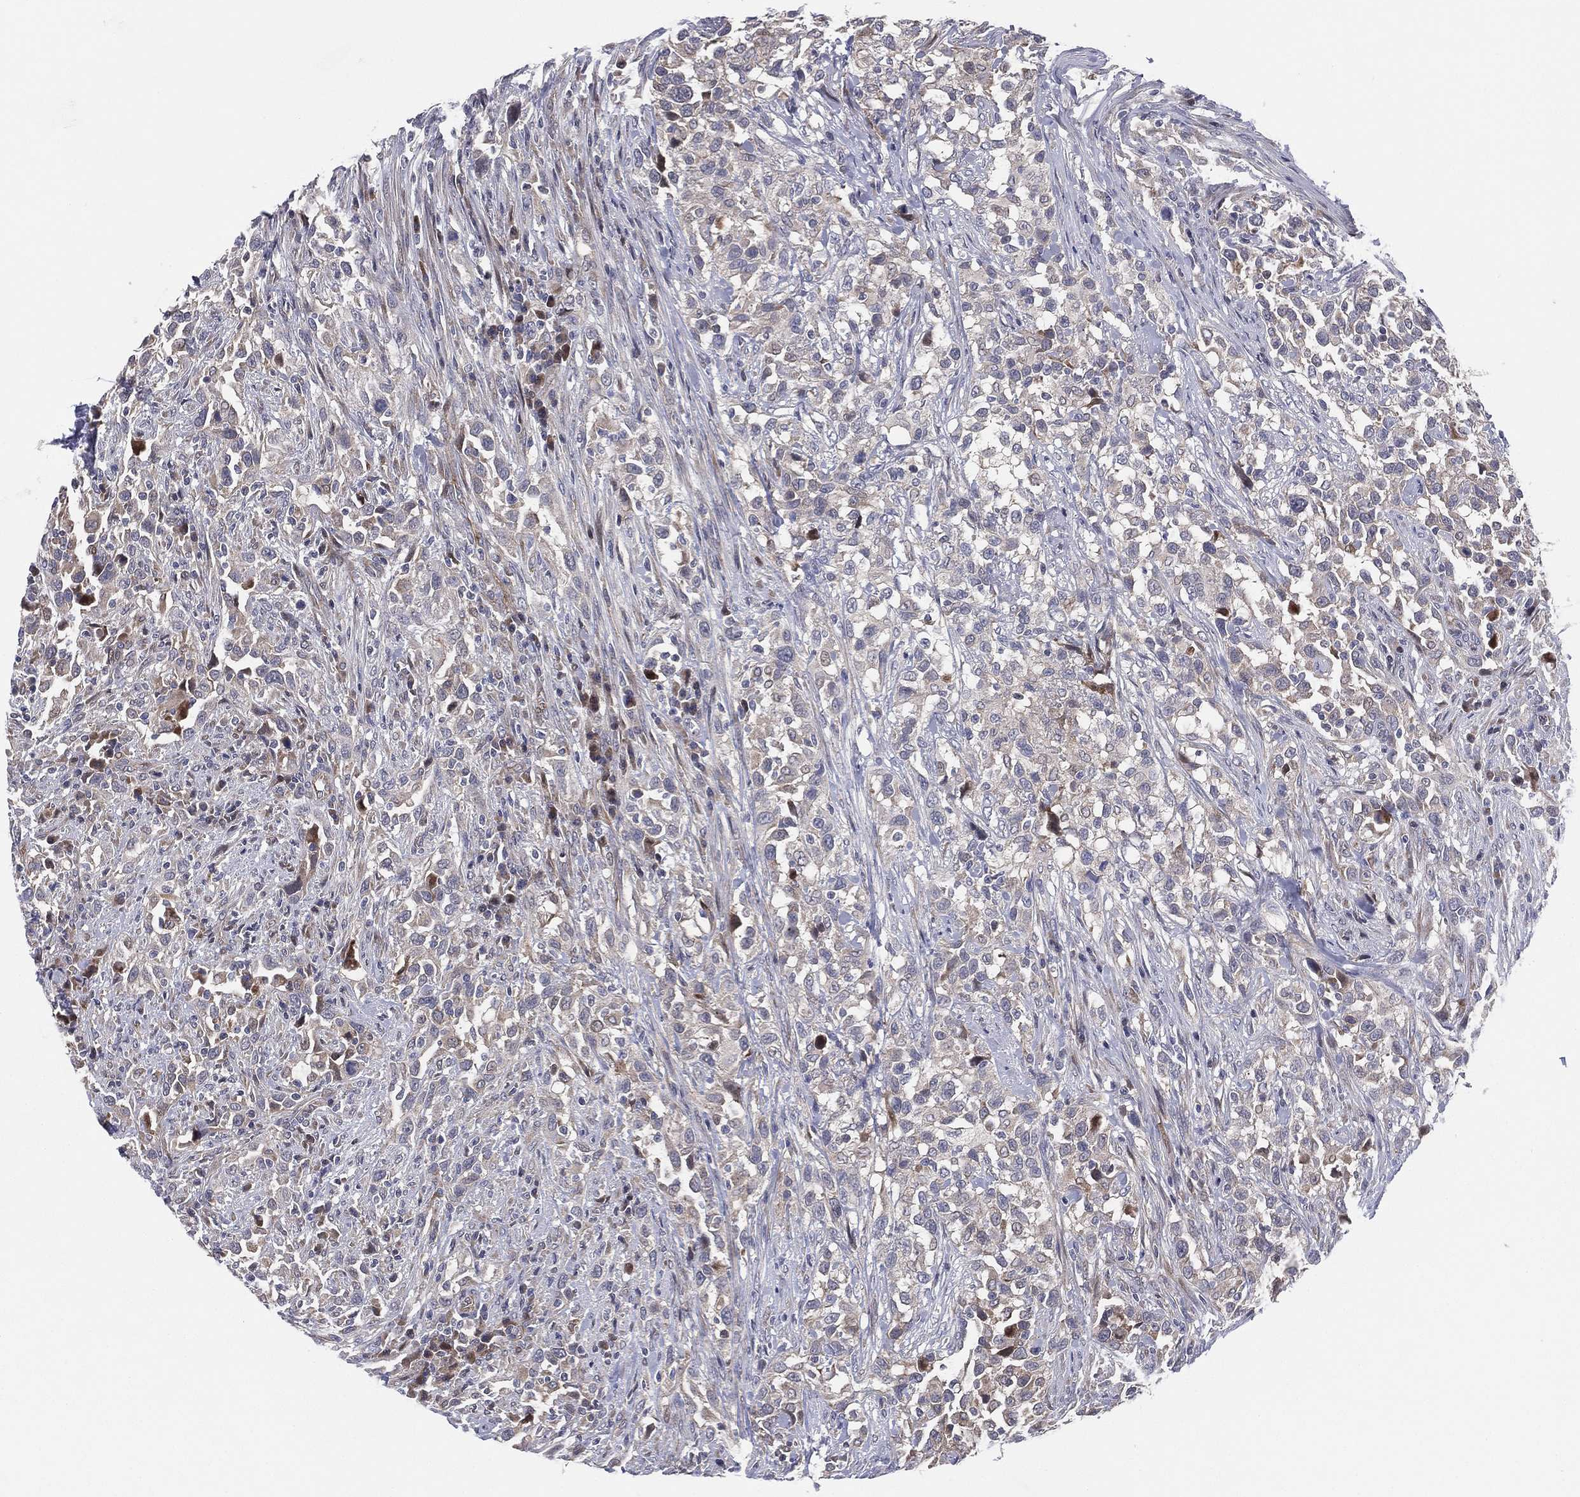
{"staining": {"intensity": "weak", "quantity": "<25%", "location": "cytoplasmic/membranous"}, "tissue": "urothelial cancer", "cell_type": "Tumor cells", "image_type": "cancer", "snomed": [{"axis": "morphology", "description": "Urothelial carcinoma, NOS"}, {"axis": "morphology", "description": "Urothelial carcinoma, High grade"}, {"axis": "topography", "description": "Urinary bladder"}], "caption": "Immunohistochemistry histopathology image of neoplastic tissue: human transitional cell carcinoma stained with DAB (3,3'-diaminobenzidine) demonstrates no significant protein positivity in tumor cells.", "gene": "UTP14A", "patient": {"sex": "female", "age": 64}}